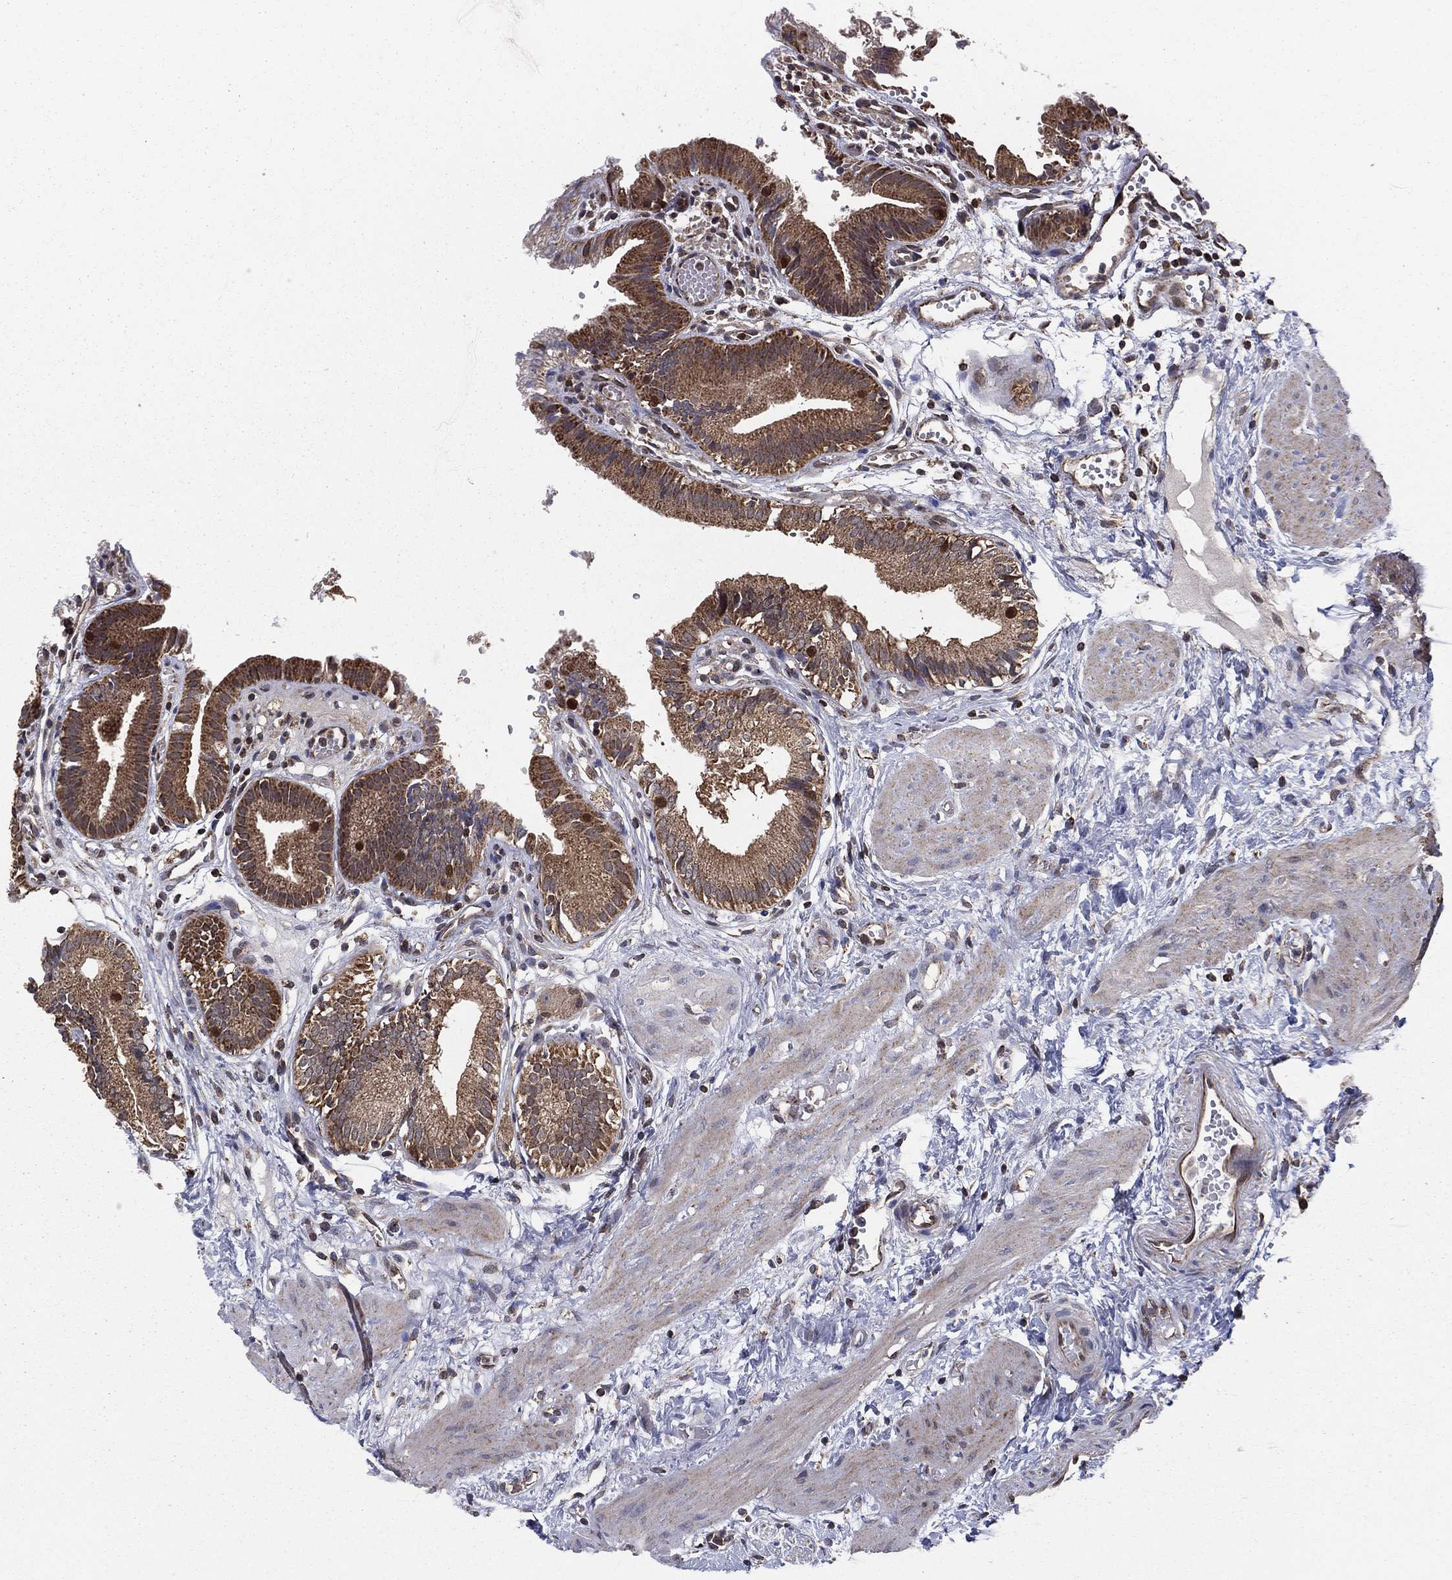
{"staining": {"intensity": "moderate", "quantity": ">75%", "location": "cytoplasmic/membranous"}, "tissue": "gallbladder", "cell_type": "Glandular cells", "image_type": "normal", "snomed": [{"axis": "morphology", "description": "Normal tissue, NOS"}, {"axis": "topography", "description": "Gallbladder"}], "caption": "An immunohistochemistry (IHC) photomicrograph of benign tissue is shown. Protein staining in brown shows moderate cytoplasmic/membranous positivity in gallbladder within glandular cells. (Stains: DAB in brown, nuclei in blue, Microscopy: brightfield microscopy at high magnification).", "gene": "ENSG00000288684", "patient": {"sex": "female", "age": 24}}